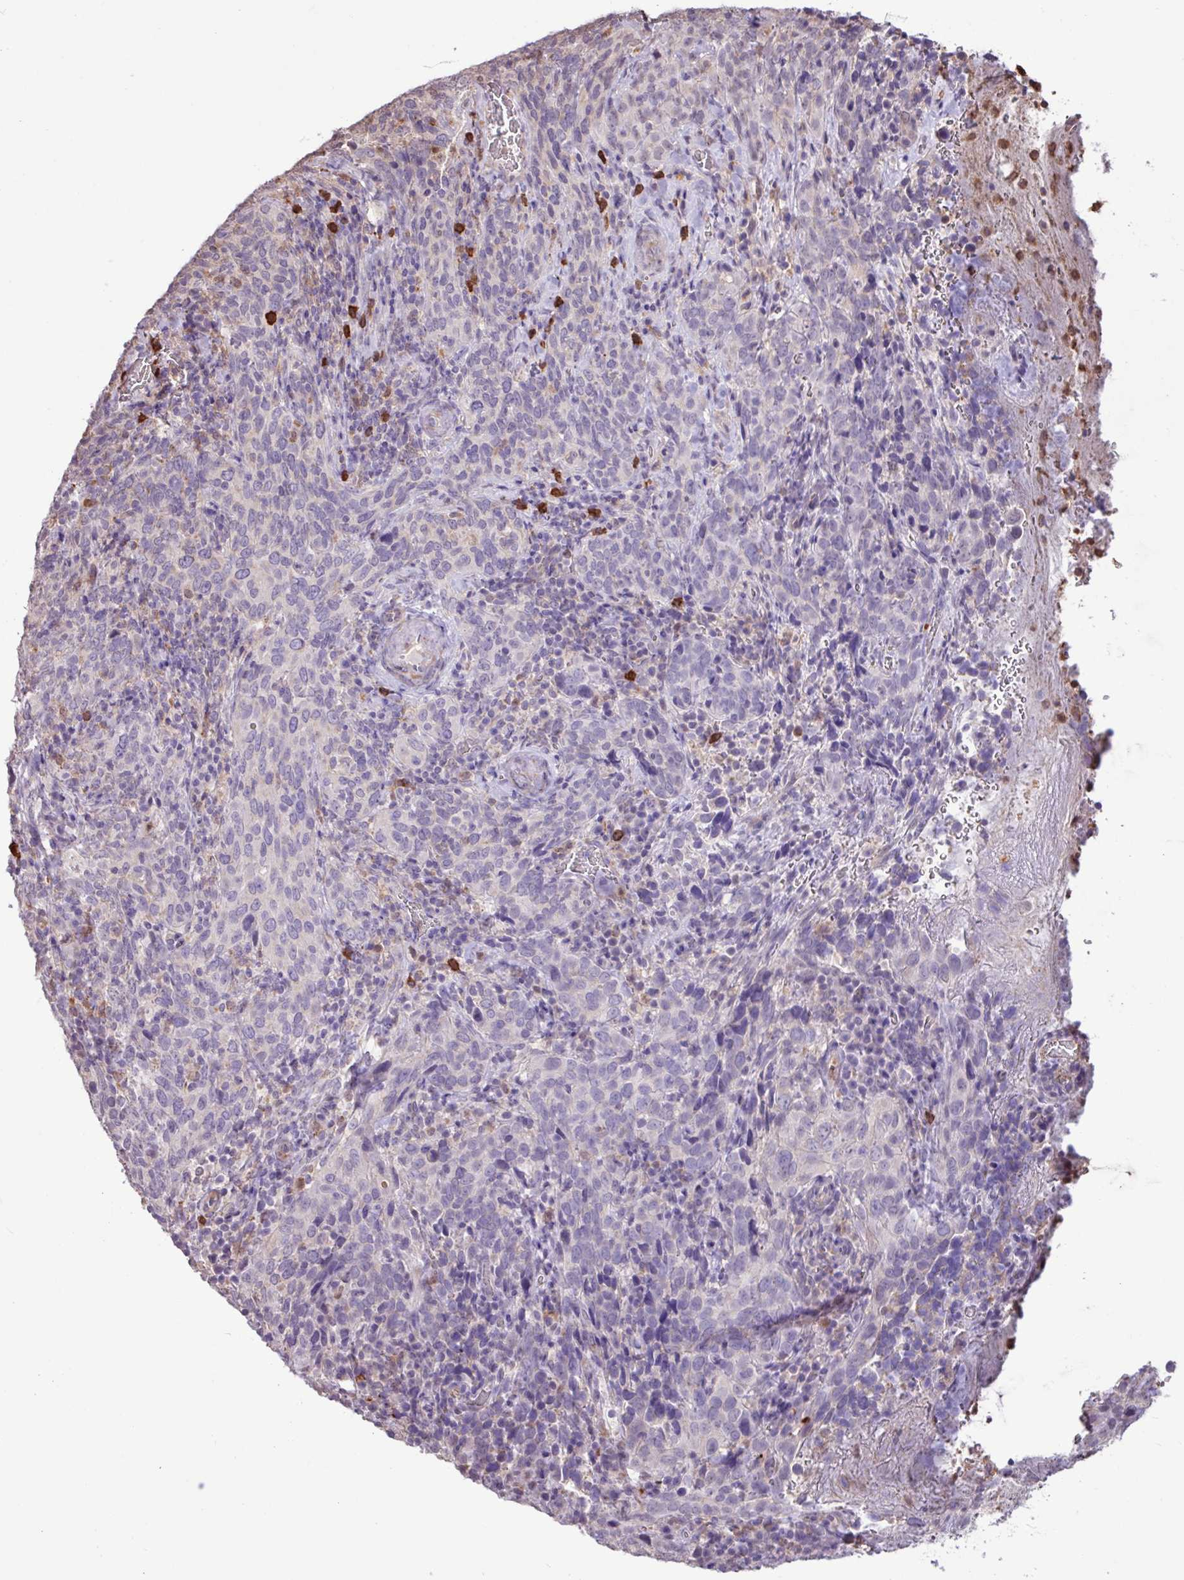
{"staining": {"intensity": "negative", "quantity": "none", "location": "none"}, "tissue": "cervical cancer", "cell_type": "Tumor cells", "image_type": "cancer", "snomed": [{"axis": "morphology", "description": "Squamous cell carcinoma, NOS"}, {"axis": "topography", "description": "Cervix"}], "caption": "Tumor cells show no significant protein positivity in cervical cancer (squamous cell carcinoma).", "gene": "CHST11", "patient": {"sex": "female", "age": 51}}